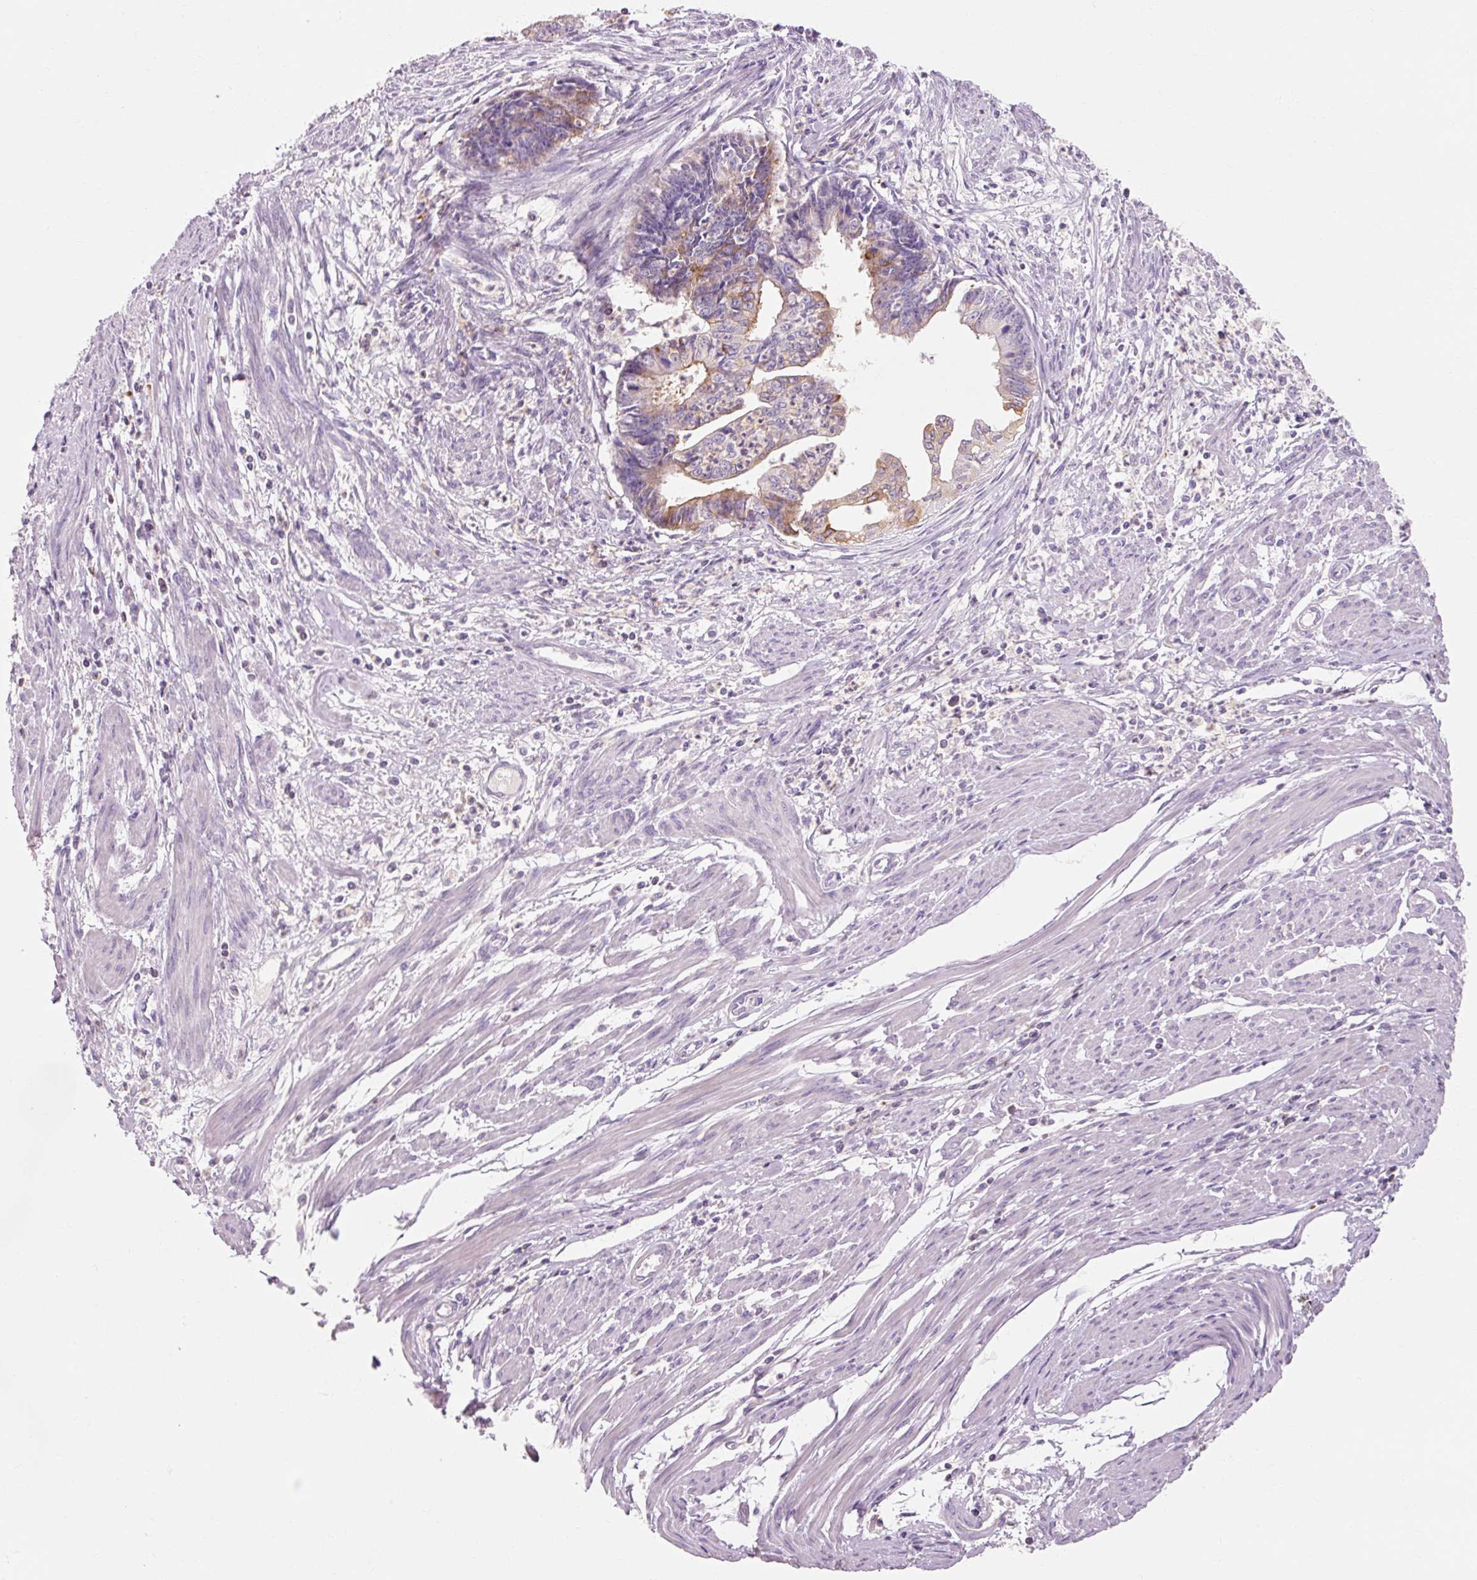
{"staining": {"intensity": "moderate", "quantity": "<25%", "location": "cytoplasmic/membranous"}, "tissue": "endometrial cancer", "cell_type": "Tumor cells", "image_type": "cancer", "snomed": [{"axis": "morphology", "description": "Adenocarcinoma, NOS"}, {"axis": "topography", "description": "Endometrium"}], "caption": "Human endometrial cancer stained for a protein (brown) exhibits moderate cytoplasmic/membranous positive expression in approximately <25% of tumor cells.", "gene": "OR8K1", "patient": {"sex": "female", "age": 73}}